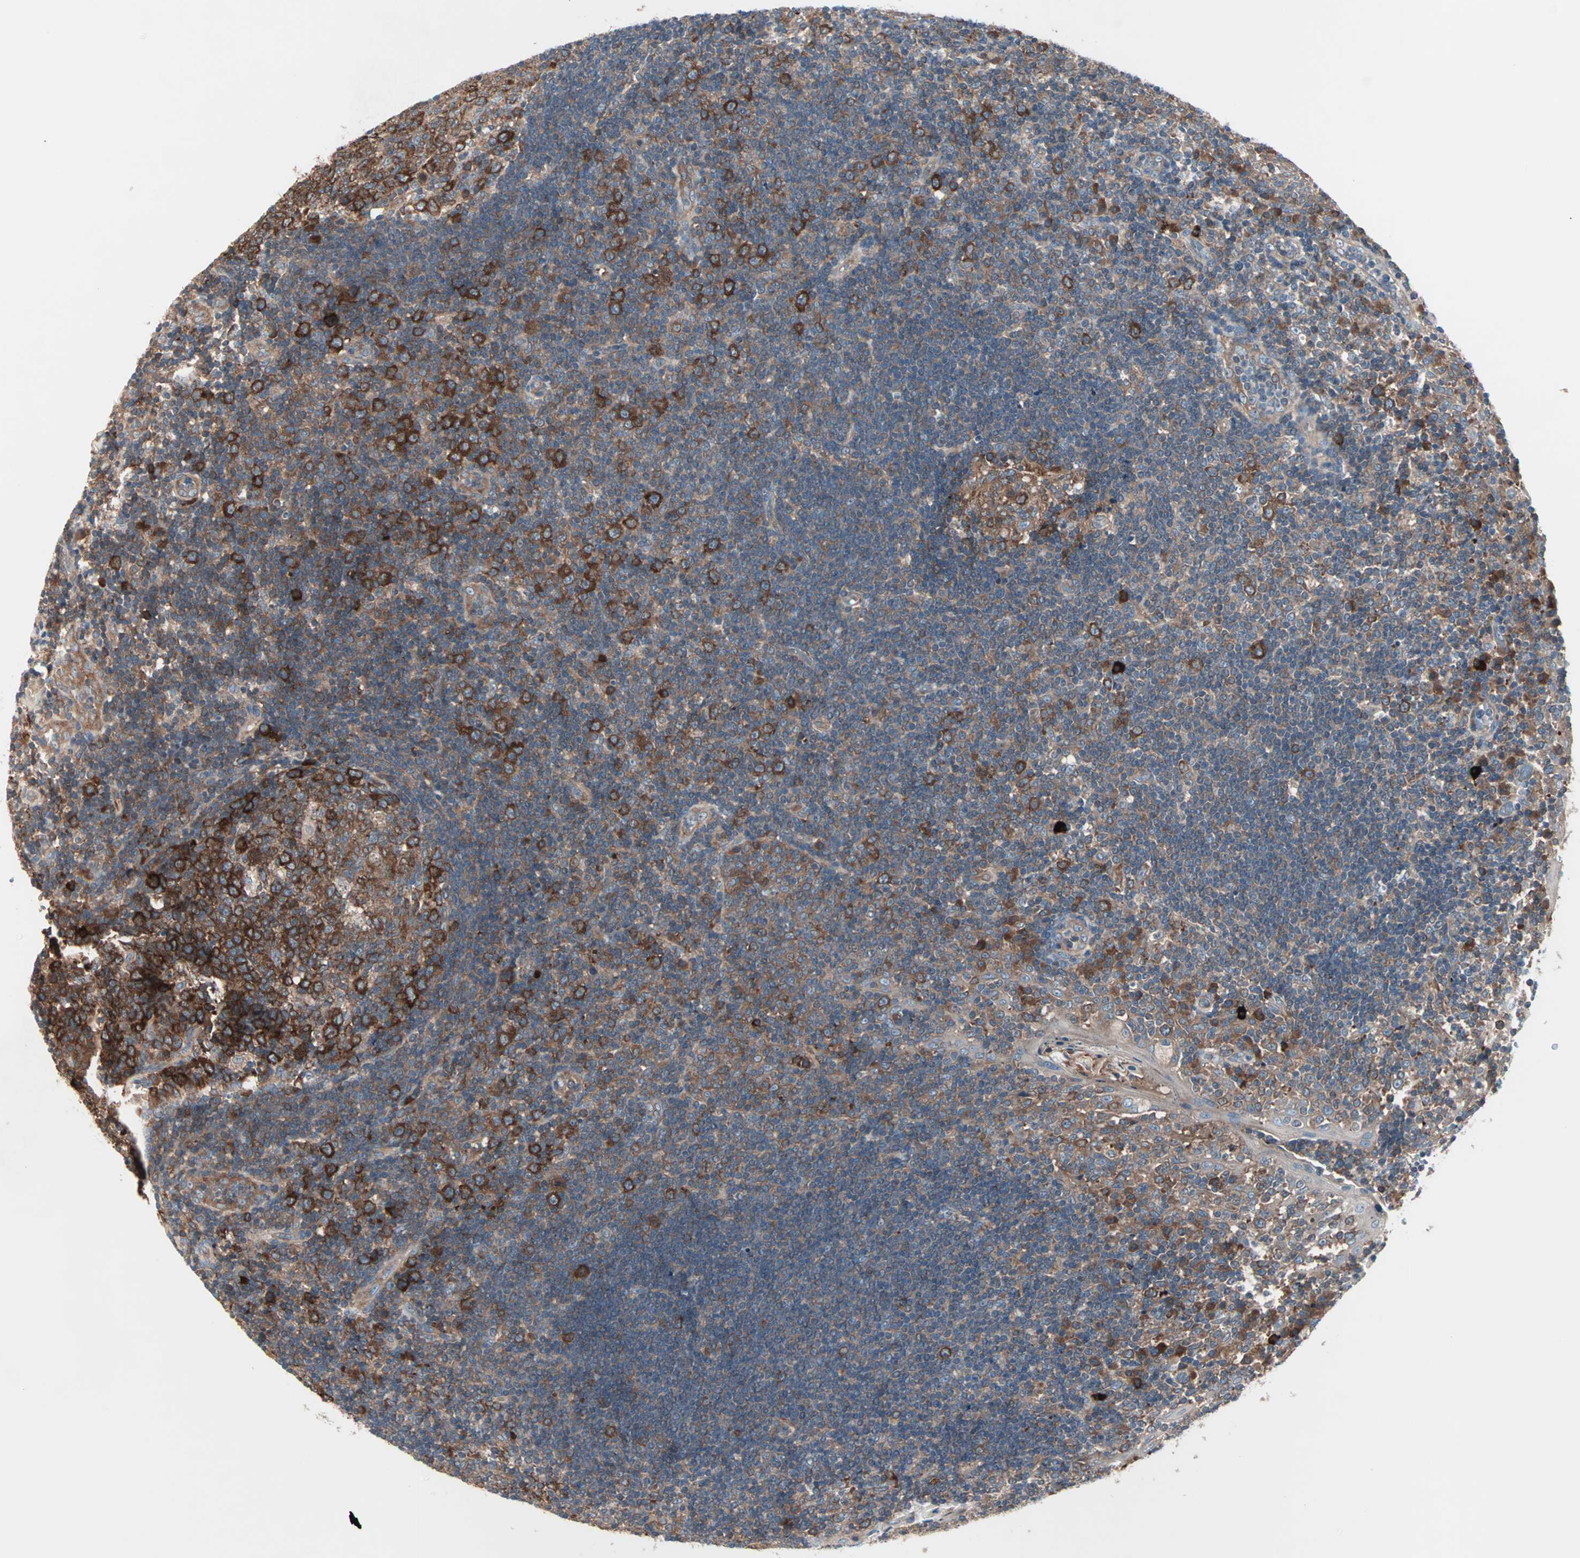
{"staining": {"intensity": "strong", "quantity": ">75%", "location": "cytoplasmic/membranous"}, "tissue": "tonsil", "cell_type": "Germinal center cells", "image_type": "normal", "snomed": [{"axis": "morphology", "description": "Normal tissue, NOS"}, {"axis": "topography", "description": "Tonsil"}], "caption": "Immunohistochemical staining of normal tonsil reveals high levels of strong cytoplasmic/membranous staining in approximately >75% of germinal center cells. The staining was performed using DAB (3,3'-diaminobenzidine) to visualize the protein expression in brown, while the nuclei were stained in blue with hematoxylin (Magnification: 20x).", "gene": "CAD", "patient": {"sex": "female", "age": 40}}